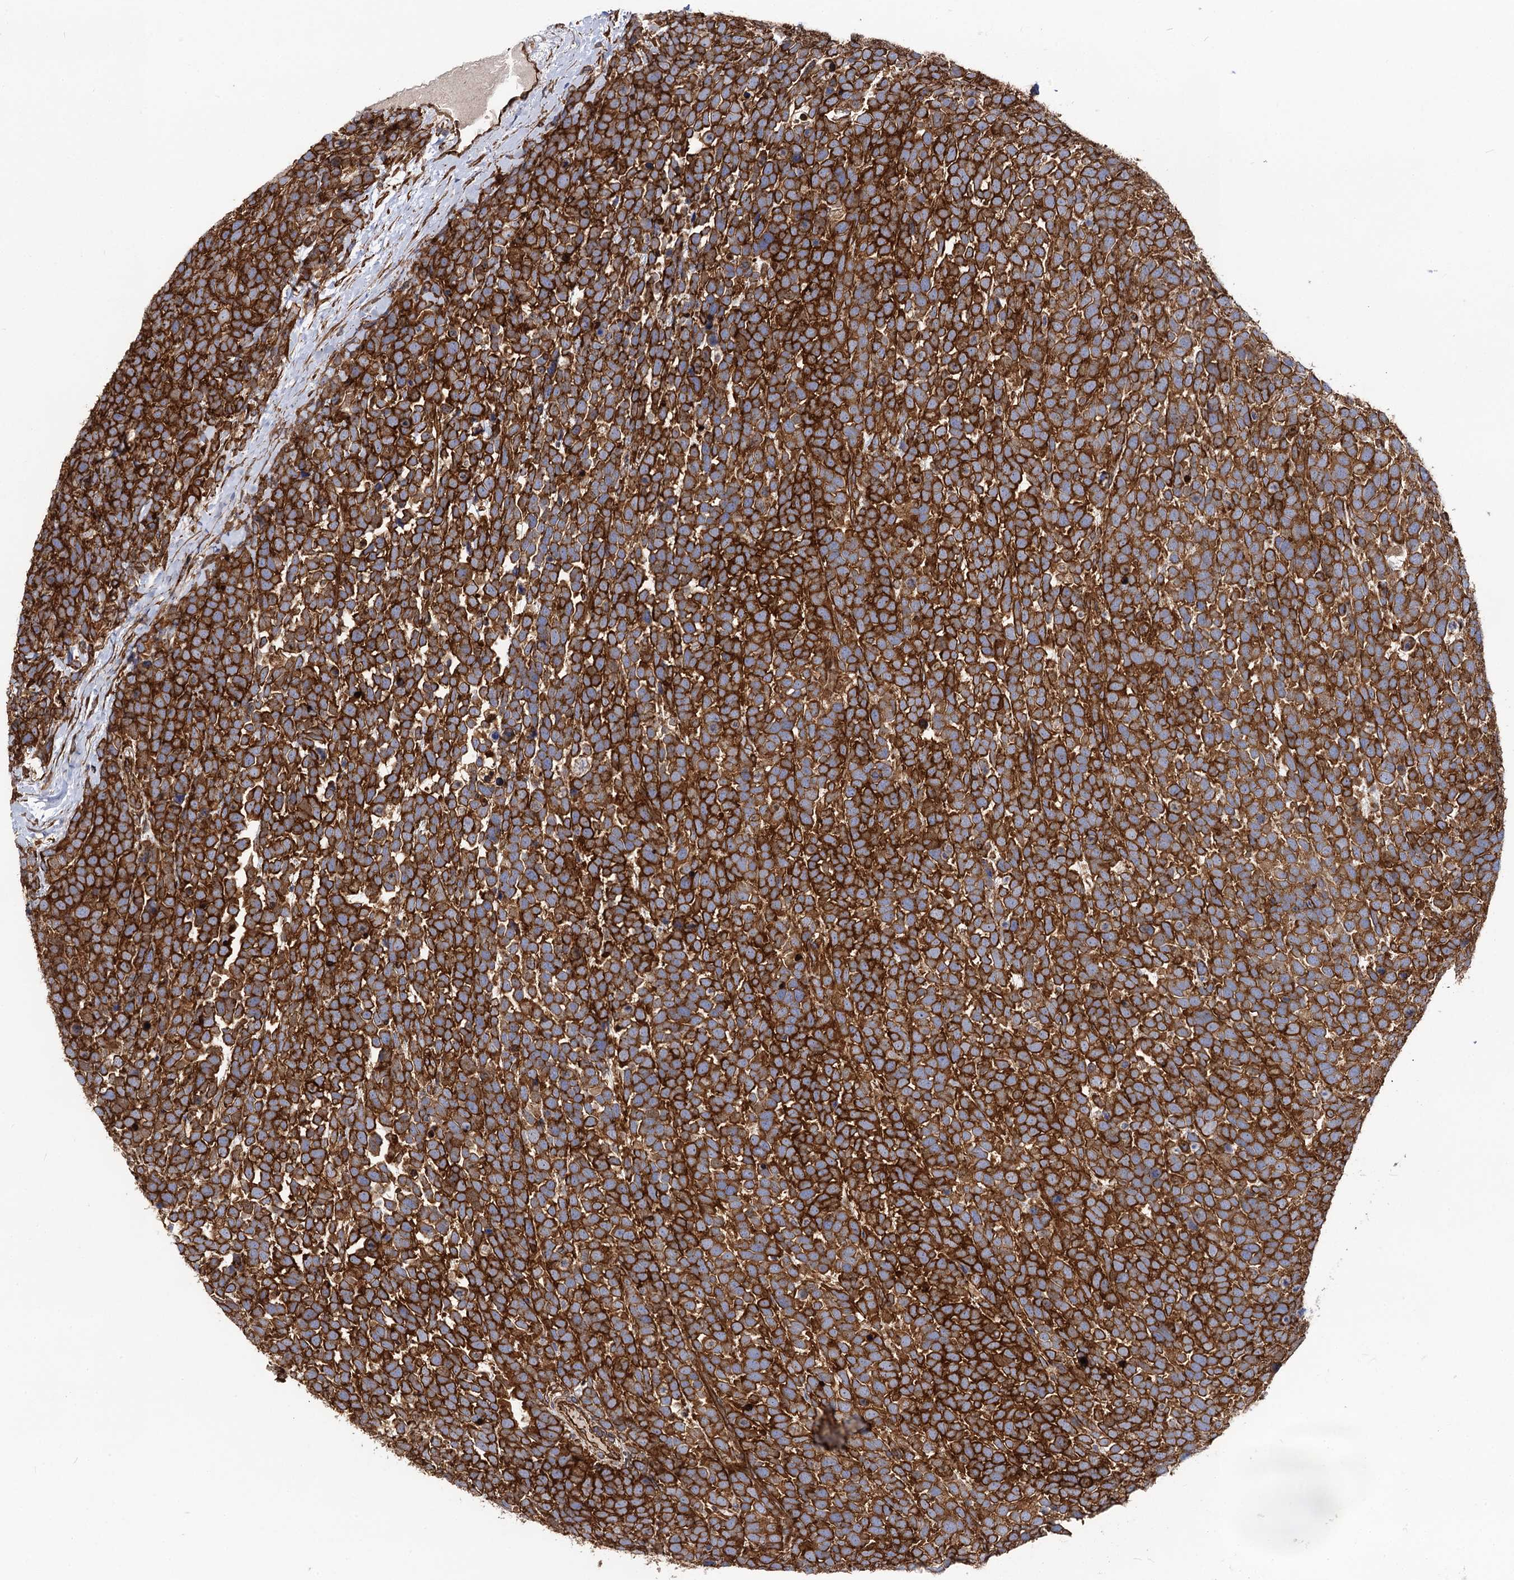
{"staining": {"intensity": "strong", "quantity": ">75%", "location": "cytoplasmic/membranous"}, "tissue": "urothelial cancer", "cell_type": "Tumor cells", "image_type": "cancer", "snomed": [{"axis": "morphology", "description": "Urothelial carcinoma, High grade"}, {"axis": "topography", "description": "Urinary bladder"}], "caption": "A micrograph of urothelial cancer stained for a protein demonstrates strong cytoplasmic/membranous brown staining in tumor cells. (brown staining indicates protein expression, while blue staining denotes nuclei).", "gene": "CIP2A", "patient": {"sex": "female", "age": 82}}